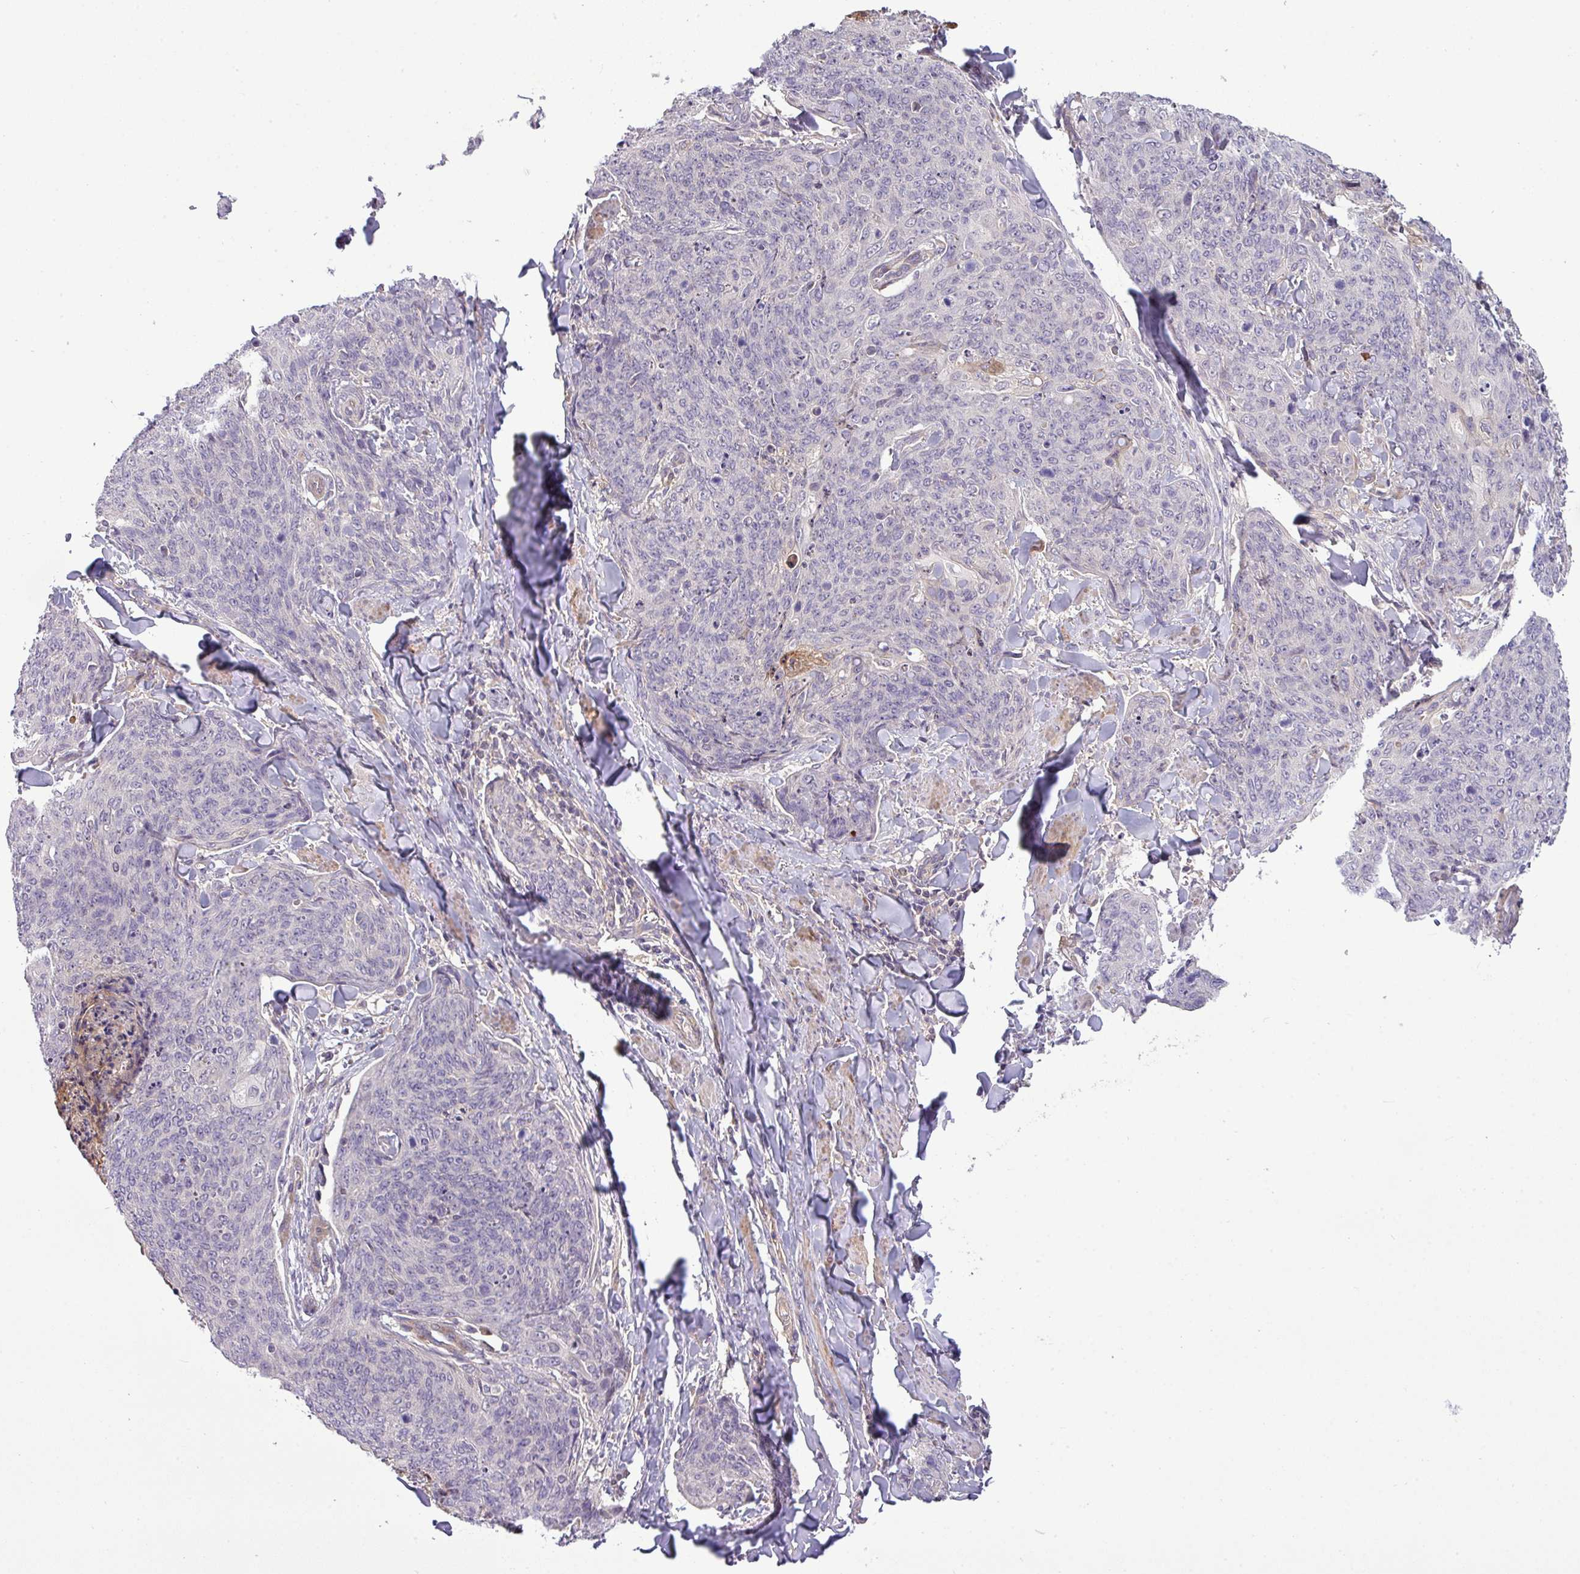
{"staining": {"intensity": "negative", "quantity": "none", "location": "none"}, "tissue": "skin cancer", "cell_type": "Tumor cells", "image_type": "cancer", "snomed": [{"axis": "morphology", "description": "Squamous cell carcinoma, NOS"}, {"axis": "topography", "description": "Skin"}, {"axis": "topography", "description": "Vulva"}], "caption": "A histopathology image of human squamous cell carcinoma (skin) is negative for staining in tumor cells. The staining is performed using DAB brown chromogen with nuclei counter-stained in using hematoxylin.", "gene": "ZNF35", "patient": {"sex": "female", "age": 85}}